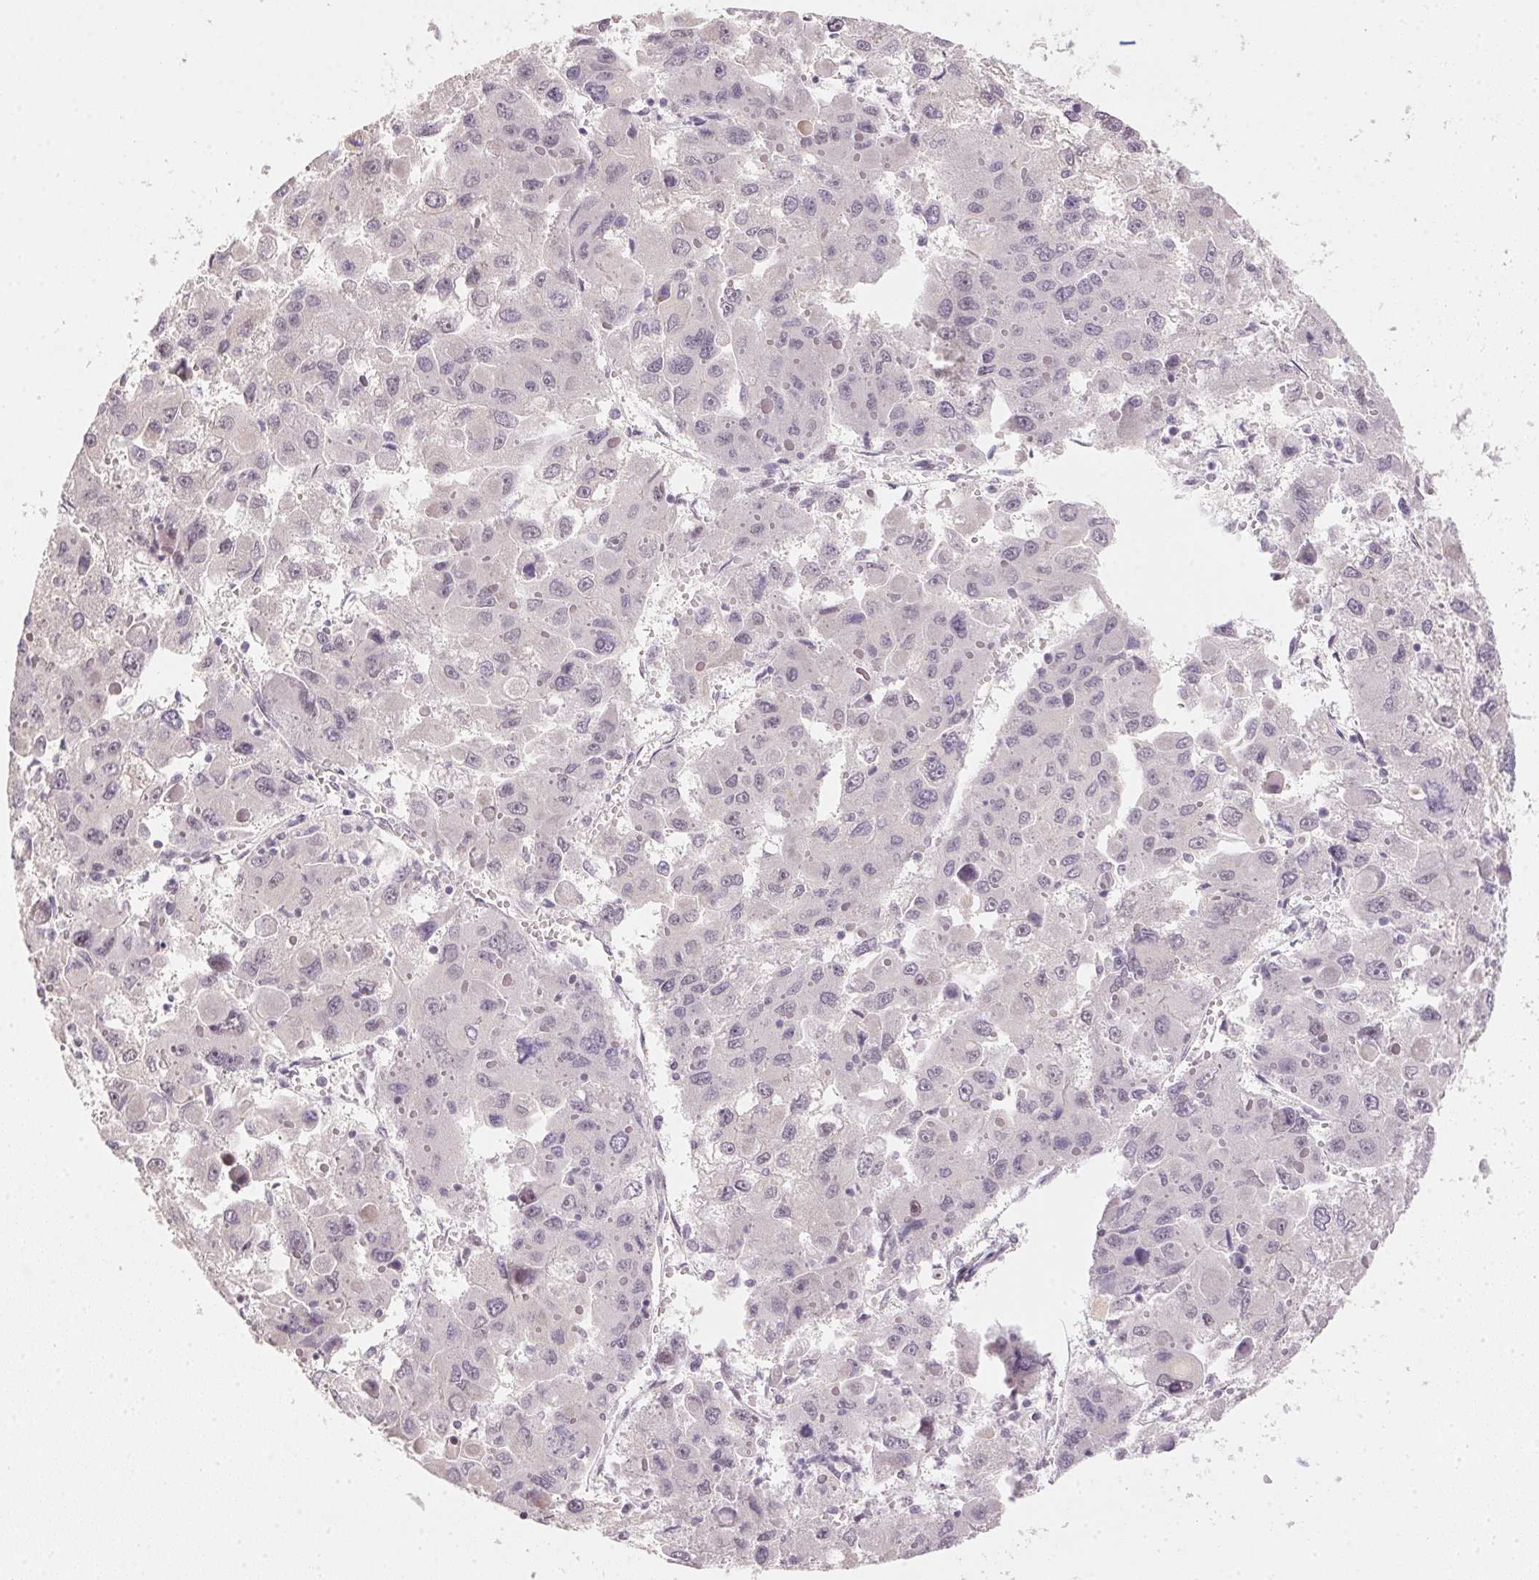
{"staining": {"intensity": "negative", "quantity": "none", "location": "none"}, "tissue": "liver cancer", "cell_type": "Tumor cells", "image_type": "cancer", "snomed": [{"axis": "morphology", "description": "Carcinoma, Hepatocellular, NOS"}, {"axis": "topography", "description": "Liver"}], "caption": "Image shows no protein staining in tumor cells of hepatocellular carcinoma (liver) tissue. (Immunohistochemistry (ihc), brightfield microscopy, high magnification).", "gene": "KDM4D", "patient": {"sex": "female", "age": 41}}